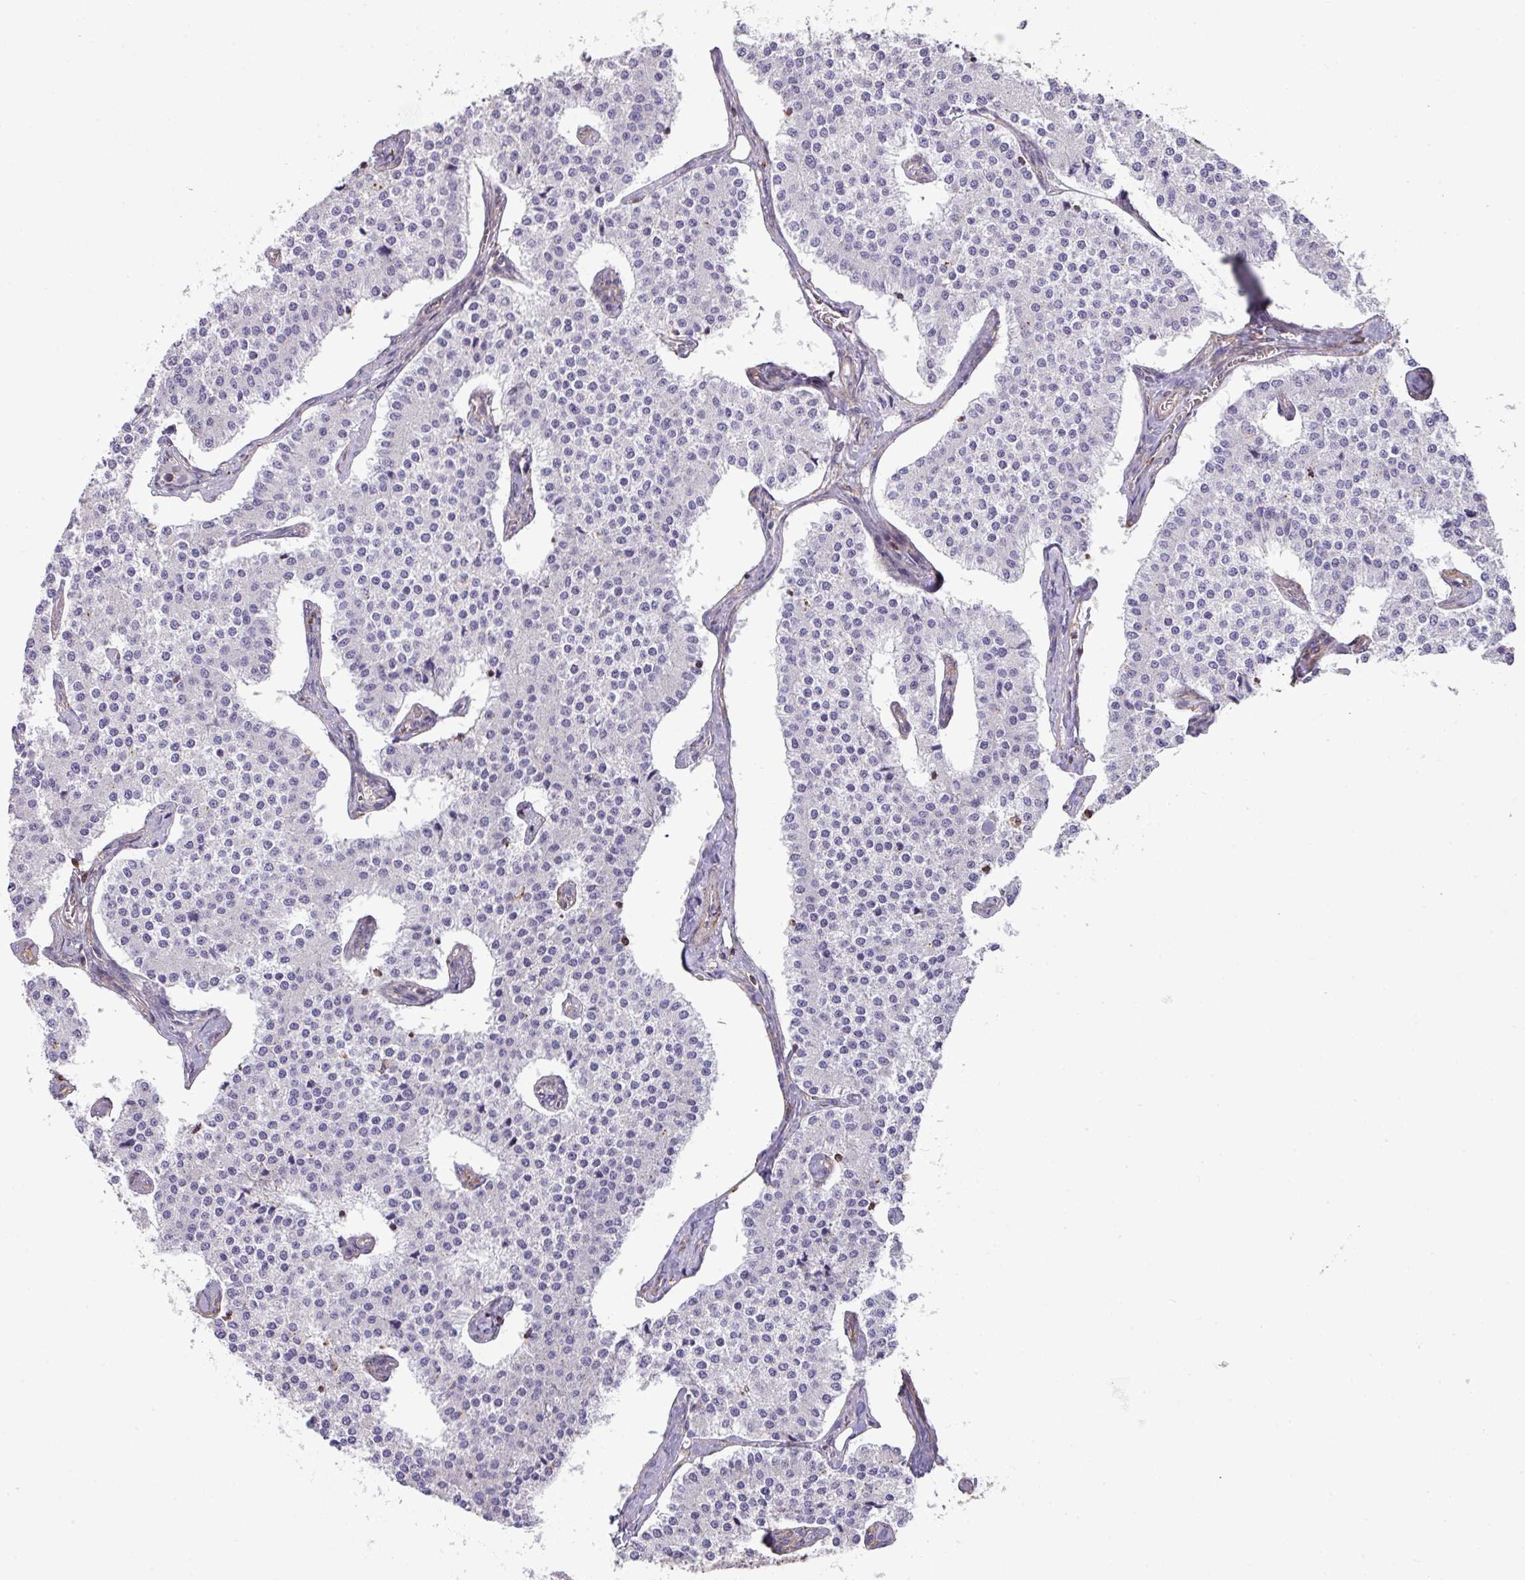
{"staining": {"intensity": "negative", "quantity": "none", "location": "none"}, "tissue": "carcinoid", "cell_type": "Tumor cells", "image_type": "cancer", "snomed": [{"axis": "morphology", "description": "Carcinoid, malignant, NOS"}, {"axis": "topography", "description": "Colon"}], "caption": "This is a histopathology image of IHC staining of carcinoid, which shows no positivity in tumor cells.", "gene": "LRRC41", "patient": {"sex": "female", "age": 52}}